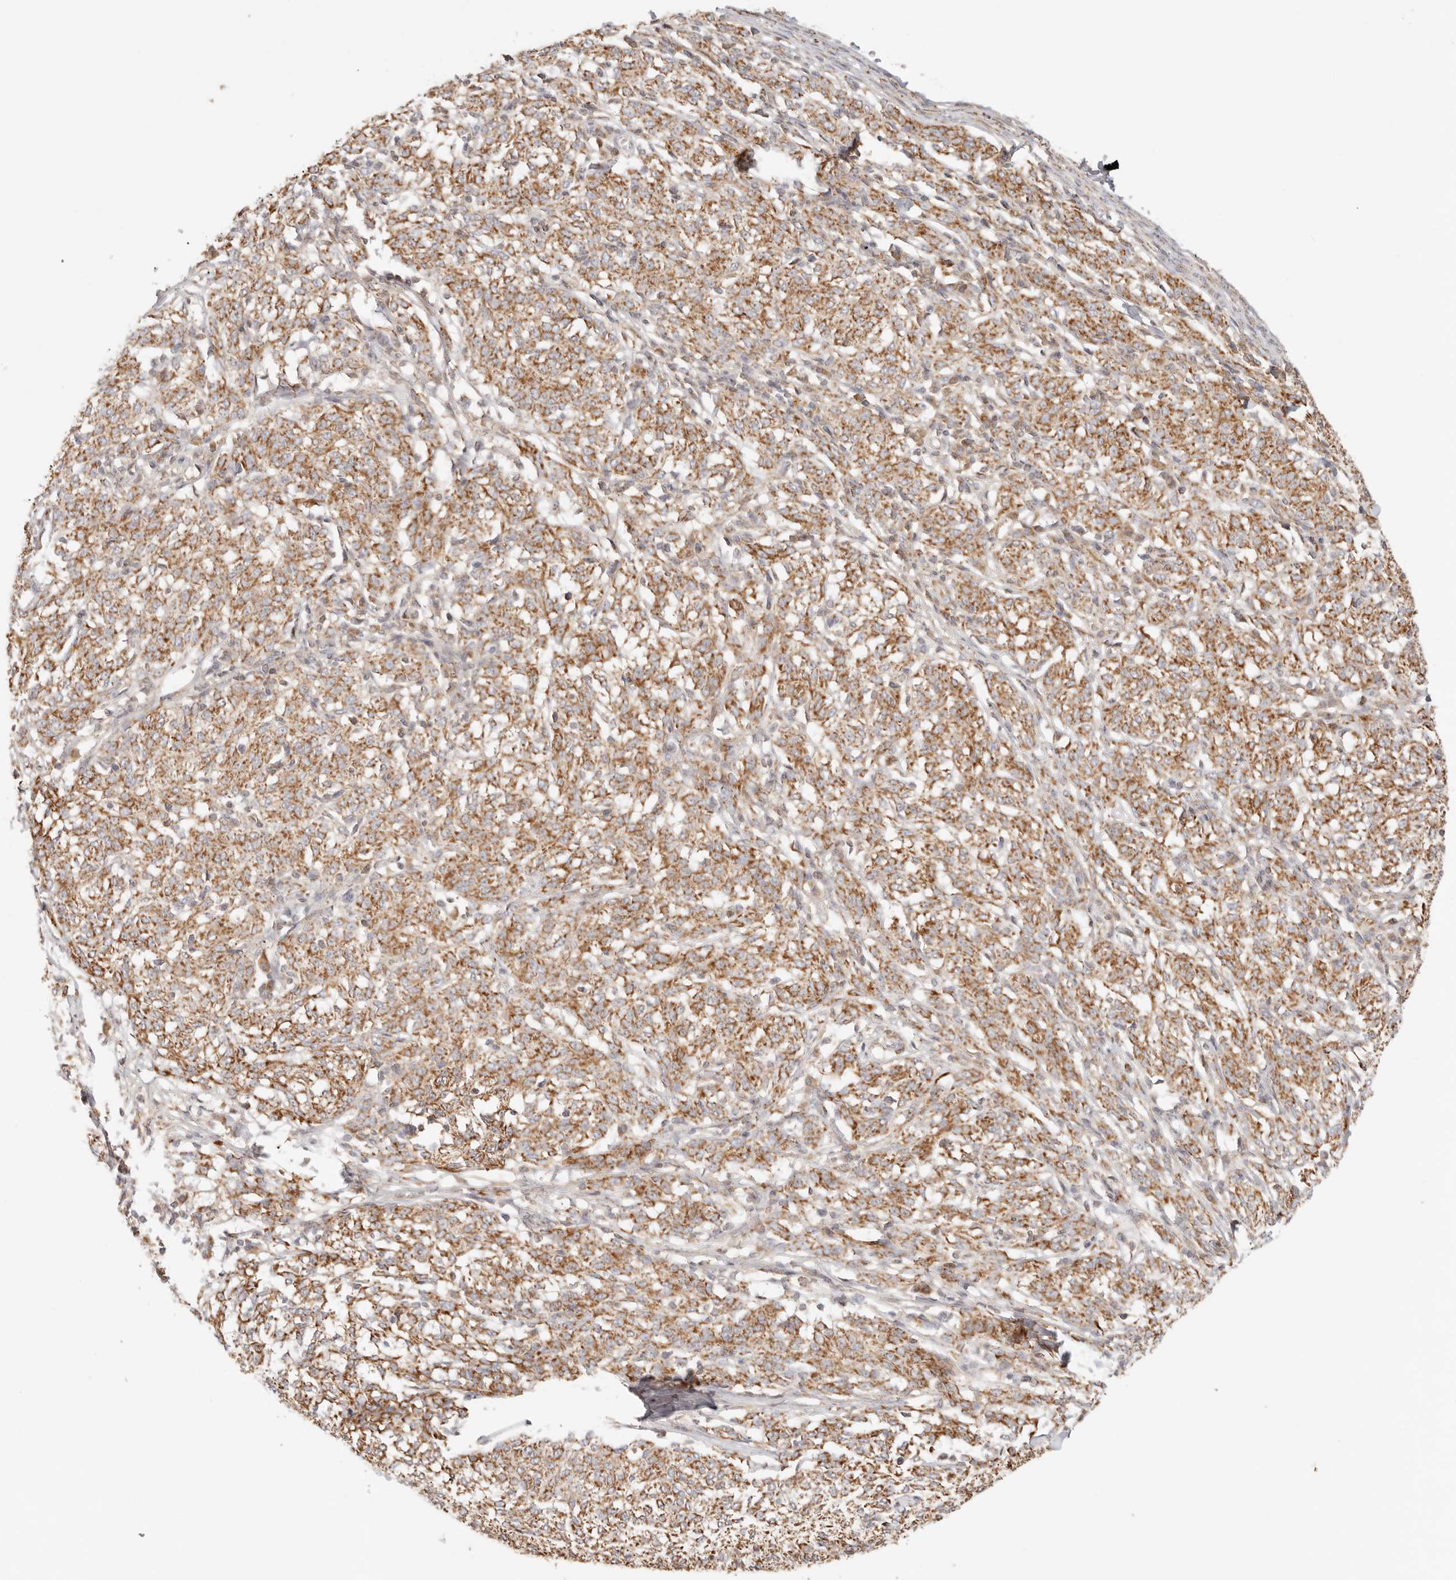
{"staining": {"intensity": "moderate", "quantity": ">75%", "location": "cytoplasmic/membranous"}, "tissue": "melanoma", "cell_type": "Tumor cells", "image_type": "cancer", "snomed": [{"axis": "morphology", "description": "Malignant melanoma, NOS"}, {"axis": "topography", "description": "Skin"}], "caption": "Immunohistochemistry histopathology image of neoplastic tissue: human malignant melanoma stained using IHC reveals medium levels of moderate protein expression localized specifically in the cytoplasmic/membranous of tumor cells, appearing as a cytoplasmic/membranous brown color.", "gene": "COA6", "patient": {"sex": "female", "age": 72}}